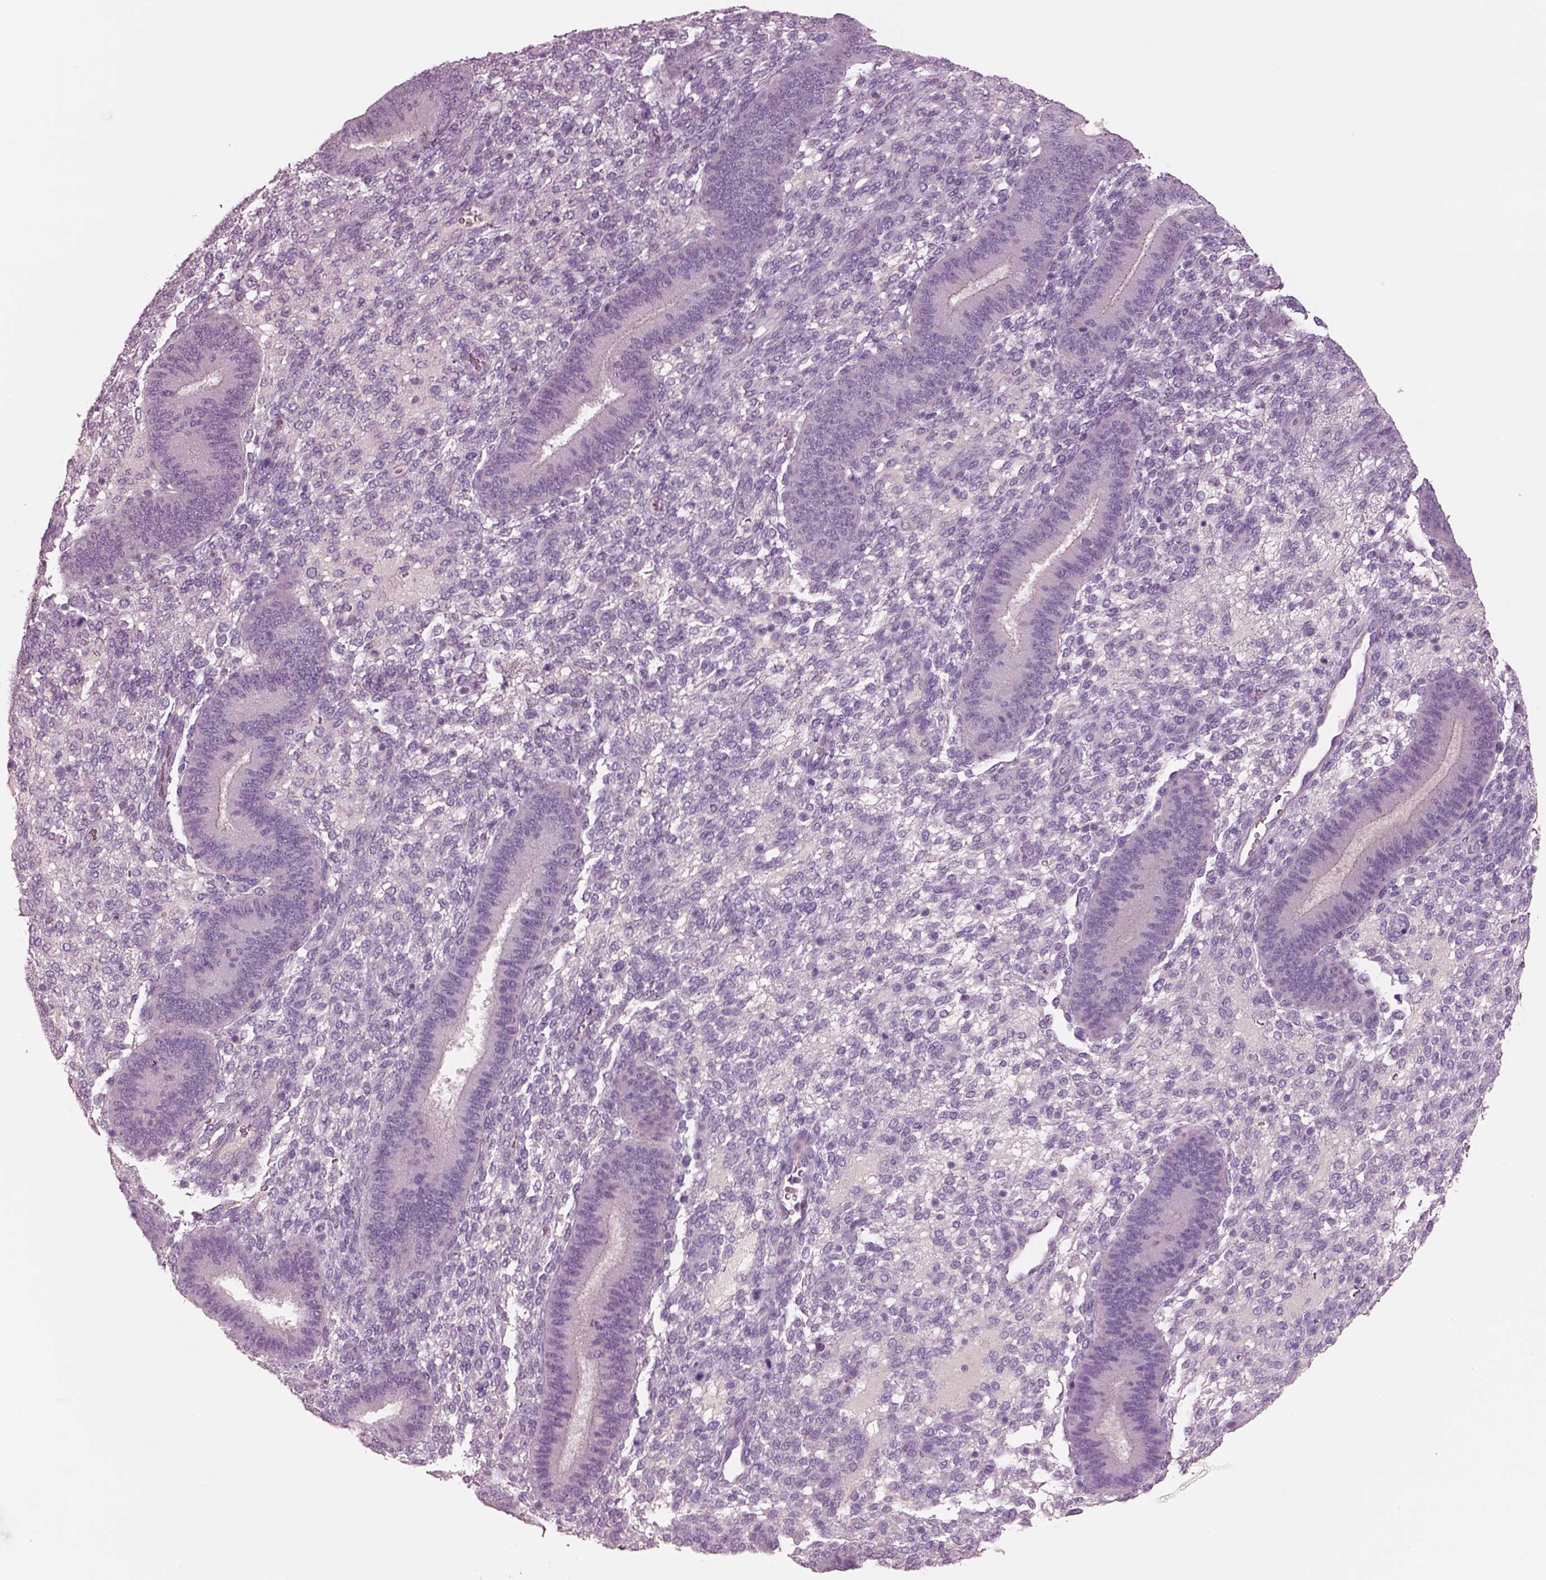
{"staining": {"intensity": "negative", "quantity": "none", "location": "none"}, "tissue": "endometrium", "cell_type": "Cells in endometrial stroma", "image_type": "normal", "snomed": [{"axis": "morphology", "description": "Normal tissue, NOS"}, {"axis": "topography", "description": "Endometrium"}], "caption": "Immunohistochemical staining of unremarkable endometrium displays no significant expression in cells in endometrial stroma. Brightfield microscopy of IHC stained with DAB (3,3'-diaminobenzidine) (brown) and hematoxylin (blue), captured at high magnification.", "gene": "IGLL1", "patient": {"sex": "female", "age": 39}}